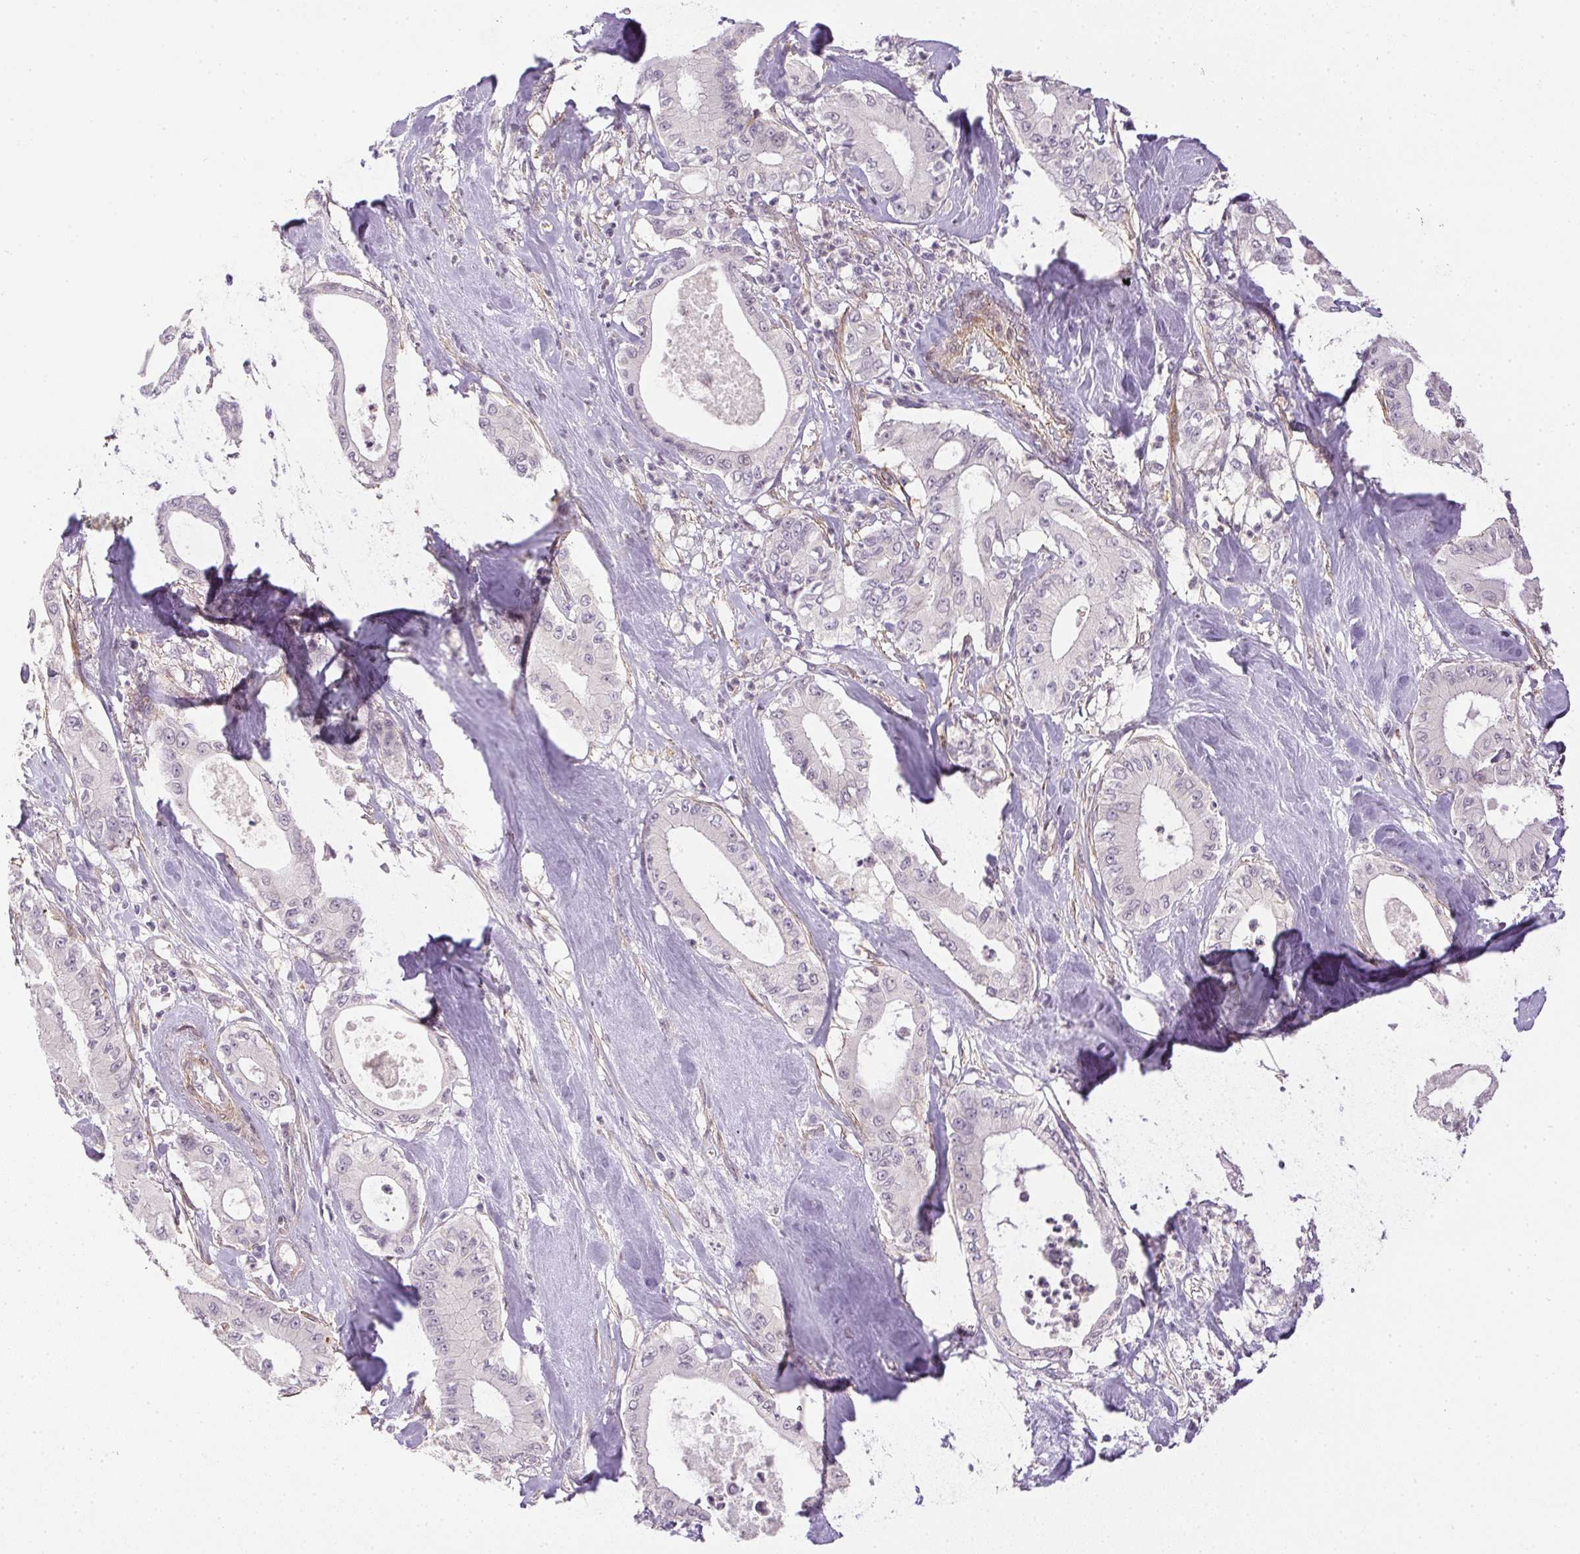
{"staining": {"intensity": "negative", "quantity": "none", "location": "none"}, "tissue": "pancreatic cancer", "cell_type": "Tumor cells", "image_type": "cancer", "snomed": [{"axis": "morphology", "description": "Adenocarcinoma, NOS"}, {"axis": "topography", "description": "Pancreas"}], "caption": "This is a histopathology image of IHC staining of pancreatic cancer, which shows no staining in tumor cells.", "gene": "PRL", "patient": {"sex": "male", "age": 71}}